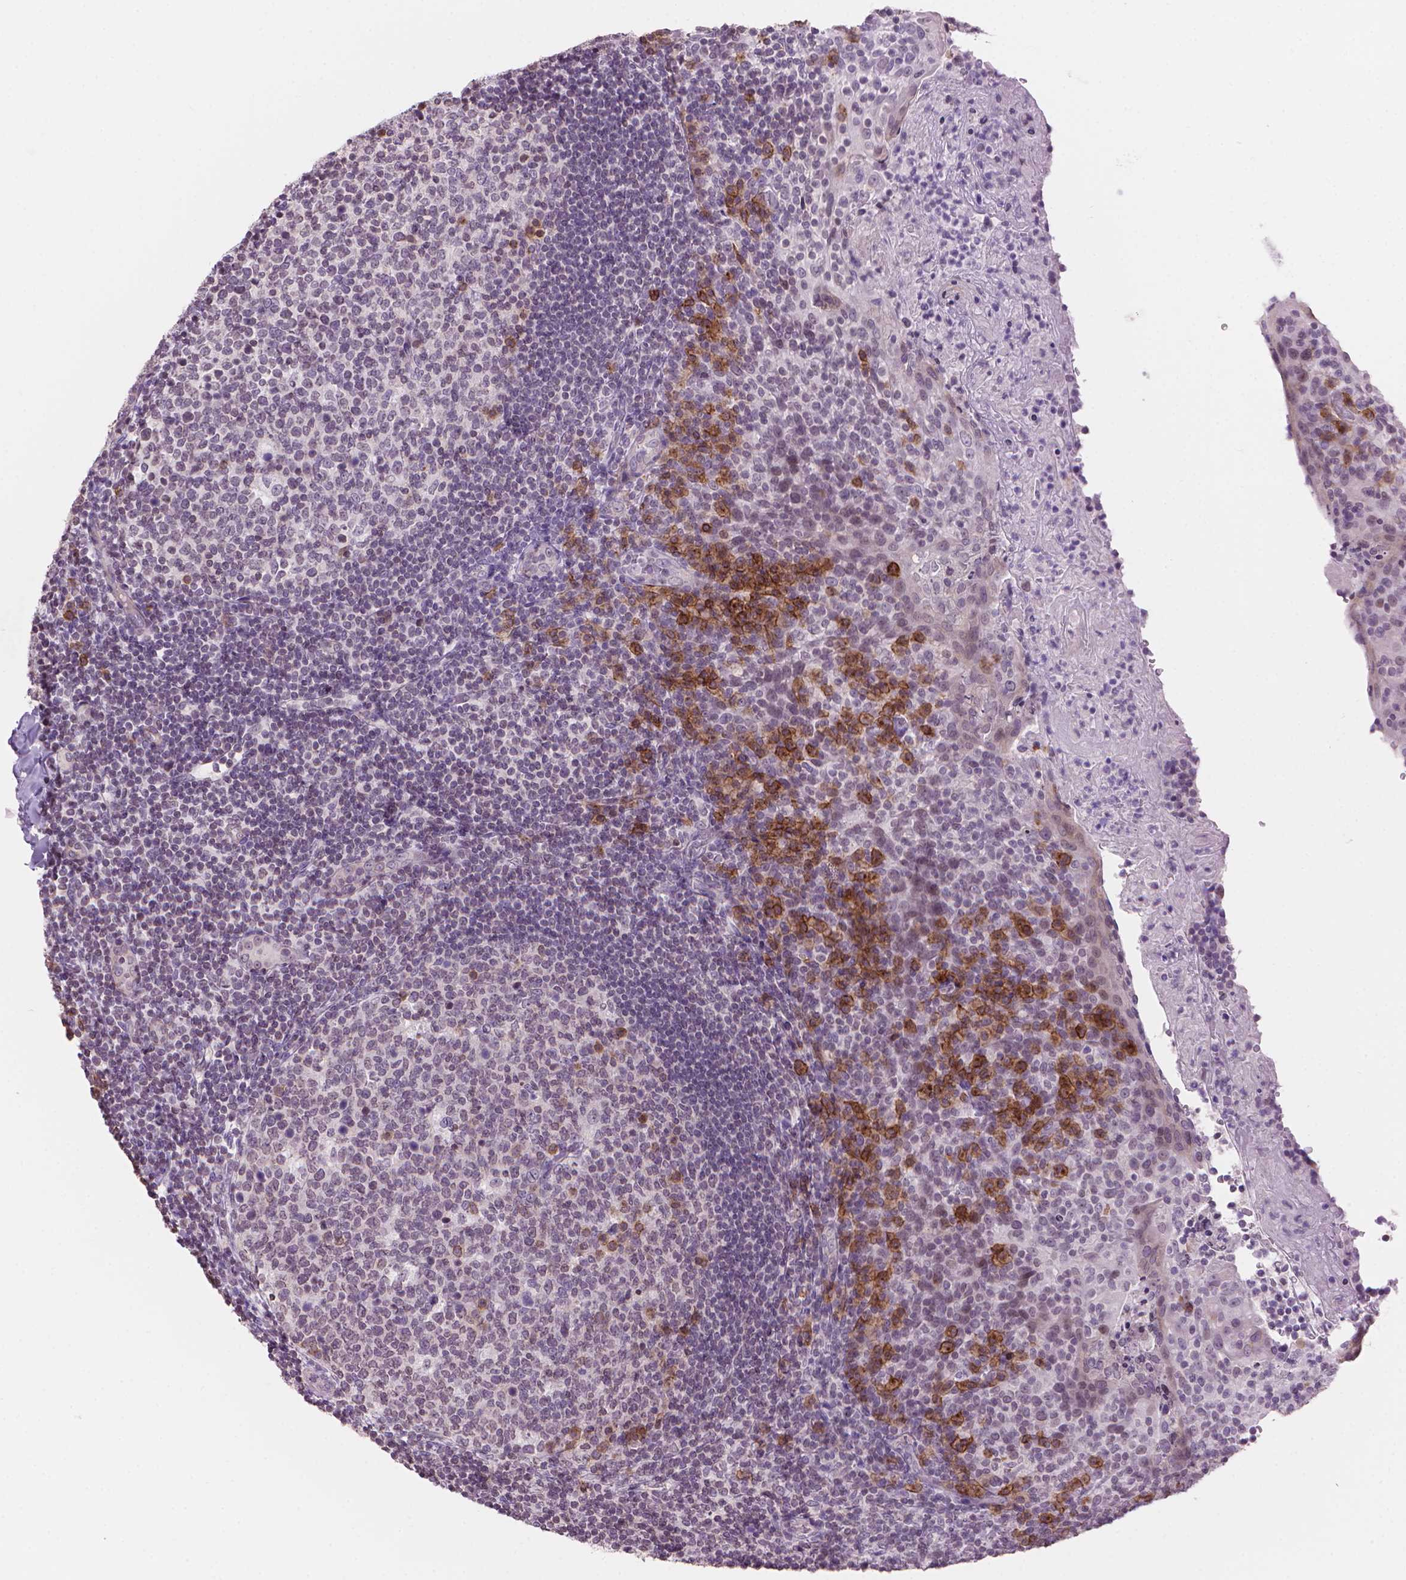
{"staining": {"intensity": "strong", "quantity": "<25%", "location": "cytoplasmic/membranous"}, "tissue": "tonsil", "cell_type": "Germinal center cells", "image_type": "normal", "snomed": [{"axis": "morphology", "description": "Normal tissue, NOS"}, {"axis": "topography", "description": "Tonsil"}], "caption": "Protein analysis of normal tonsil reveals strong cytoplasmic/membranous positivity in about <25% of germinal center cells. (DAB IHC with brightfield microscopy, high magnification).", "gene": "TMEM184A", "patient": {"sex": "female", "age": 10}}